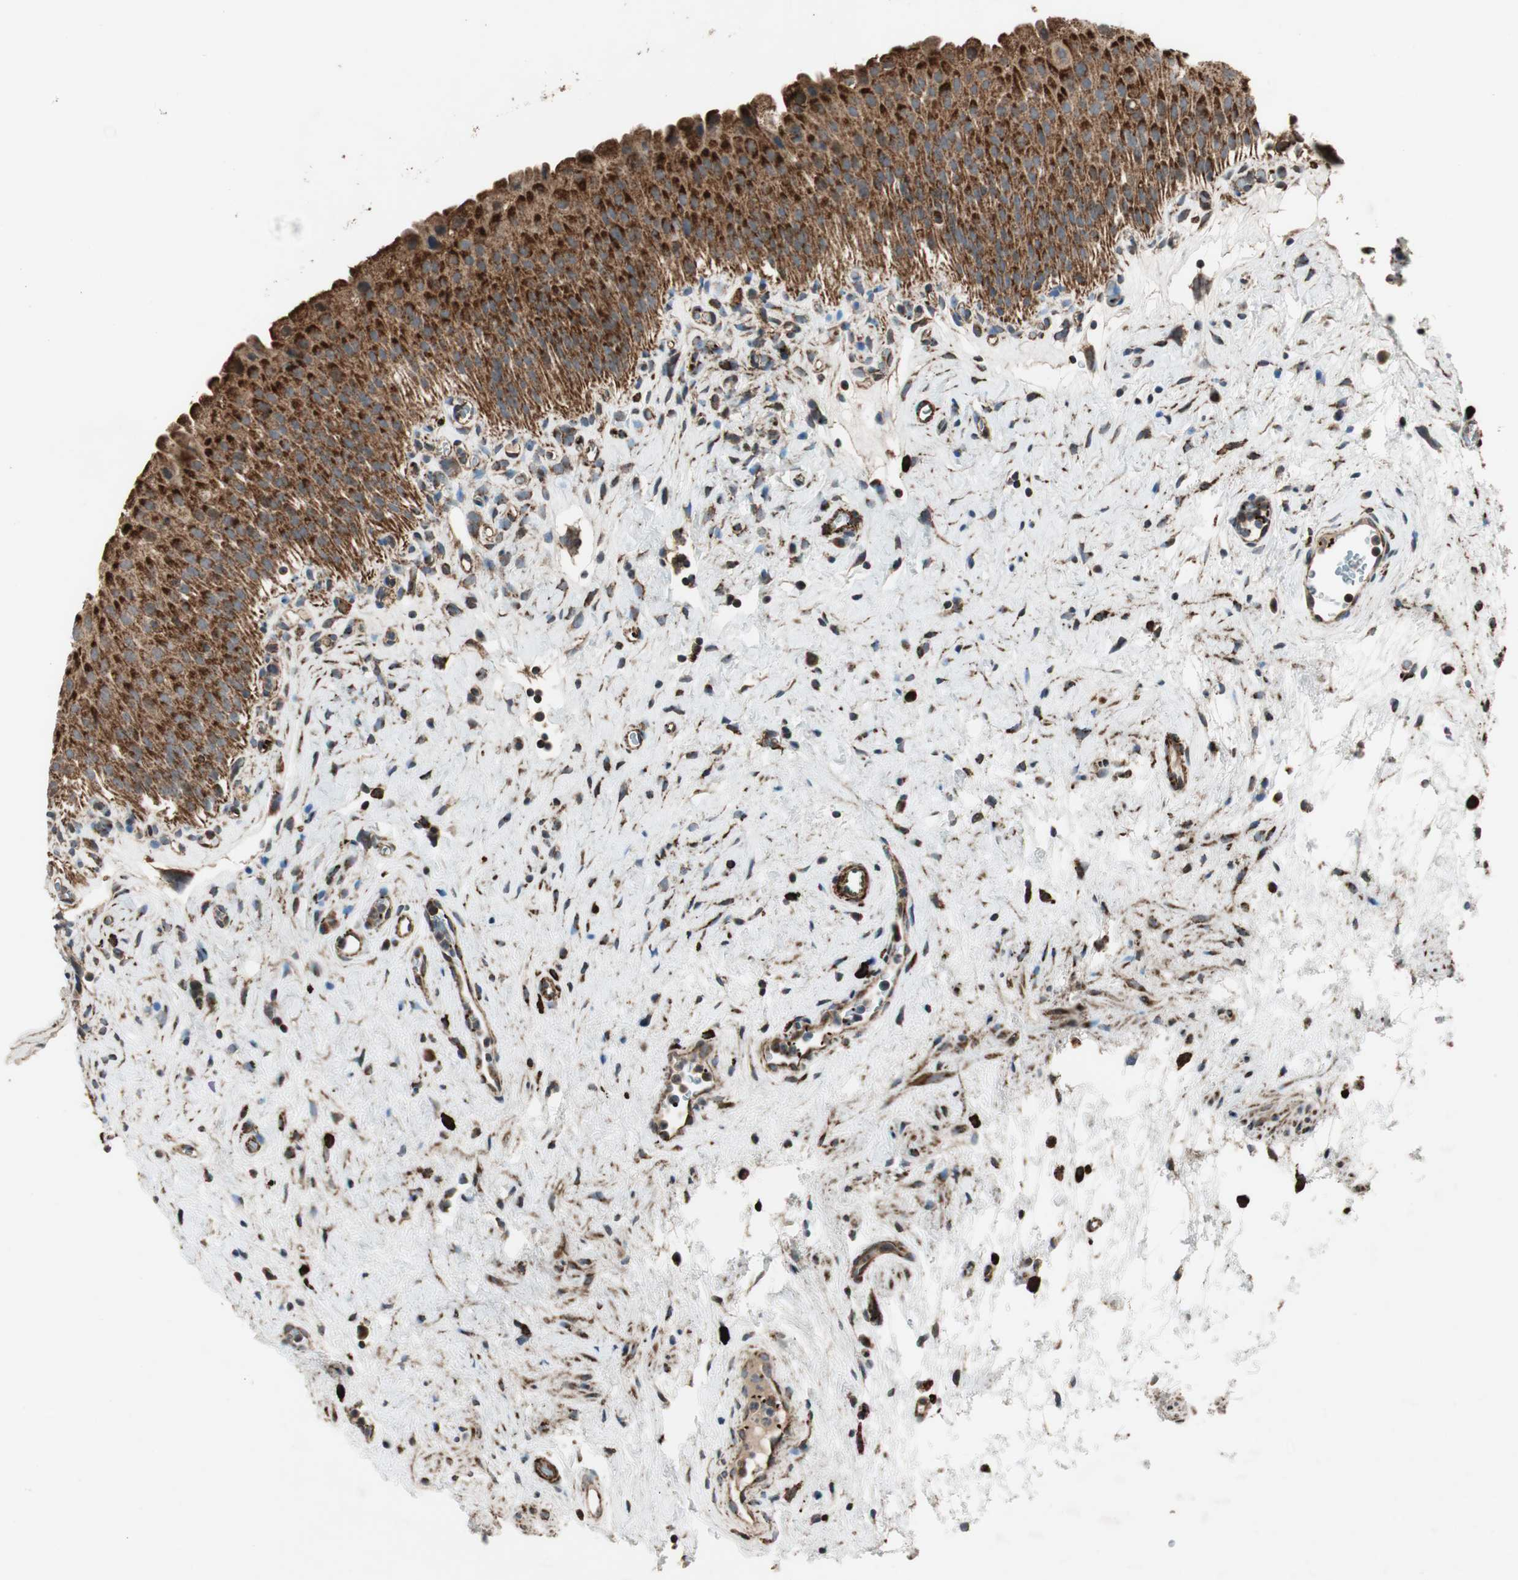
{"staining": {"intensity": "strong", "quantity": ">75%", "location": "cytoplasmic/membranous"}, "tissue": "urinary bladder", "cell_type": "Urothelial cells", "image_type": "normal", "snomed": [{"axis": "morphology", "description": "Normal tissue, NOS"}, {"axis": "morphology", "description": "Urothelial carcinoma, High grade"}, {"axis": "topography", "description": "Urinary bladder"}], "caption": "The micrograph demonstrates a brown stain indicating the presence of a protein in the cytoplasmic/membranous of urothelial cells in urinary bladder.", "gene": "AKAP1", "patient": {"sex": "male", "age": 46}}